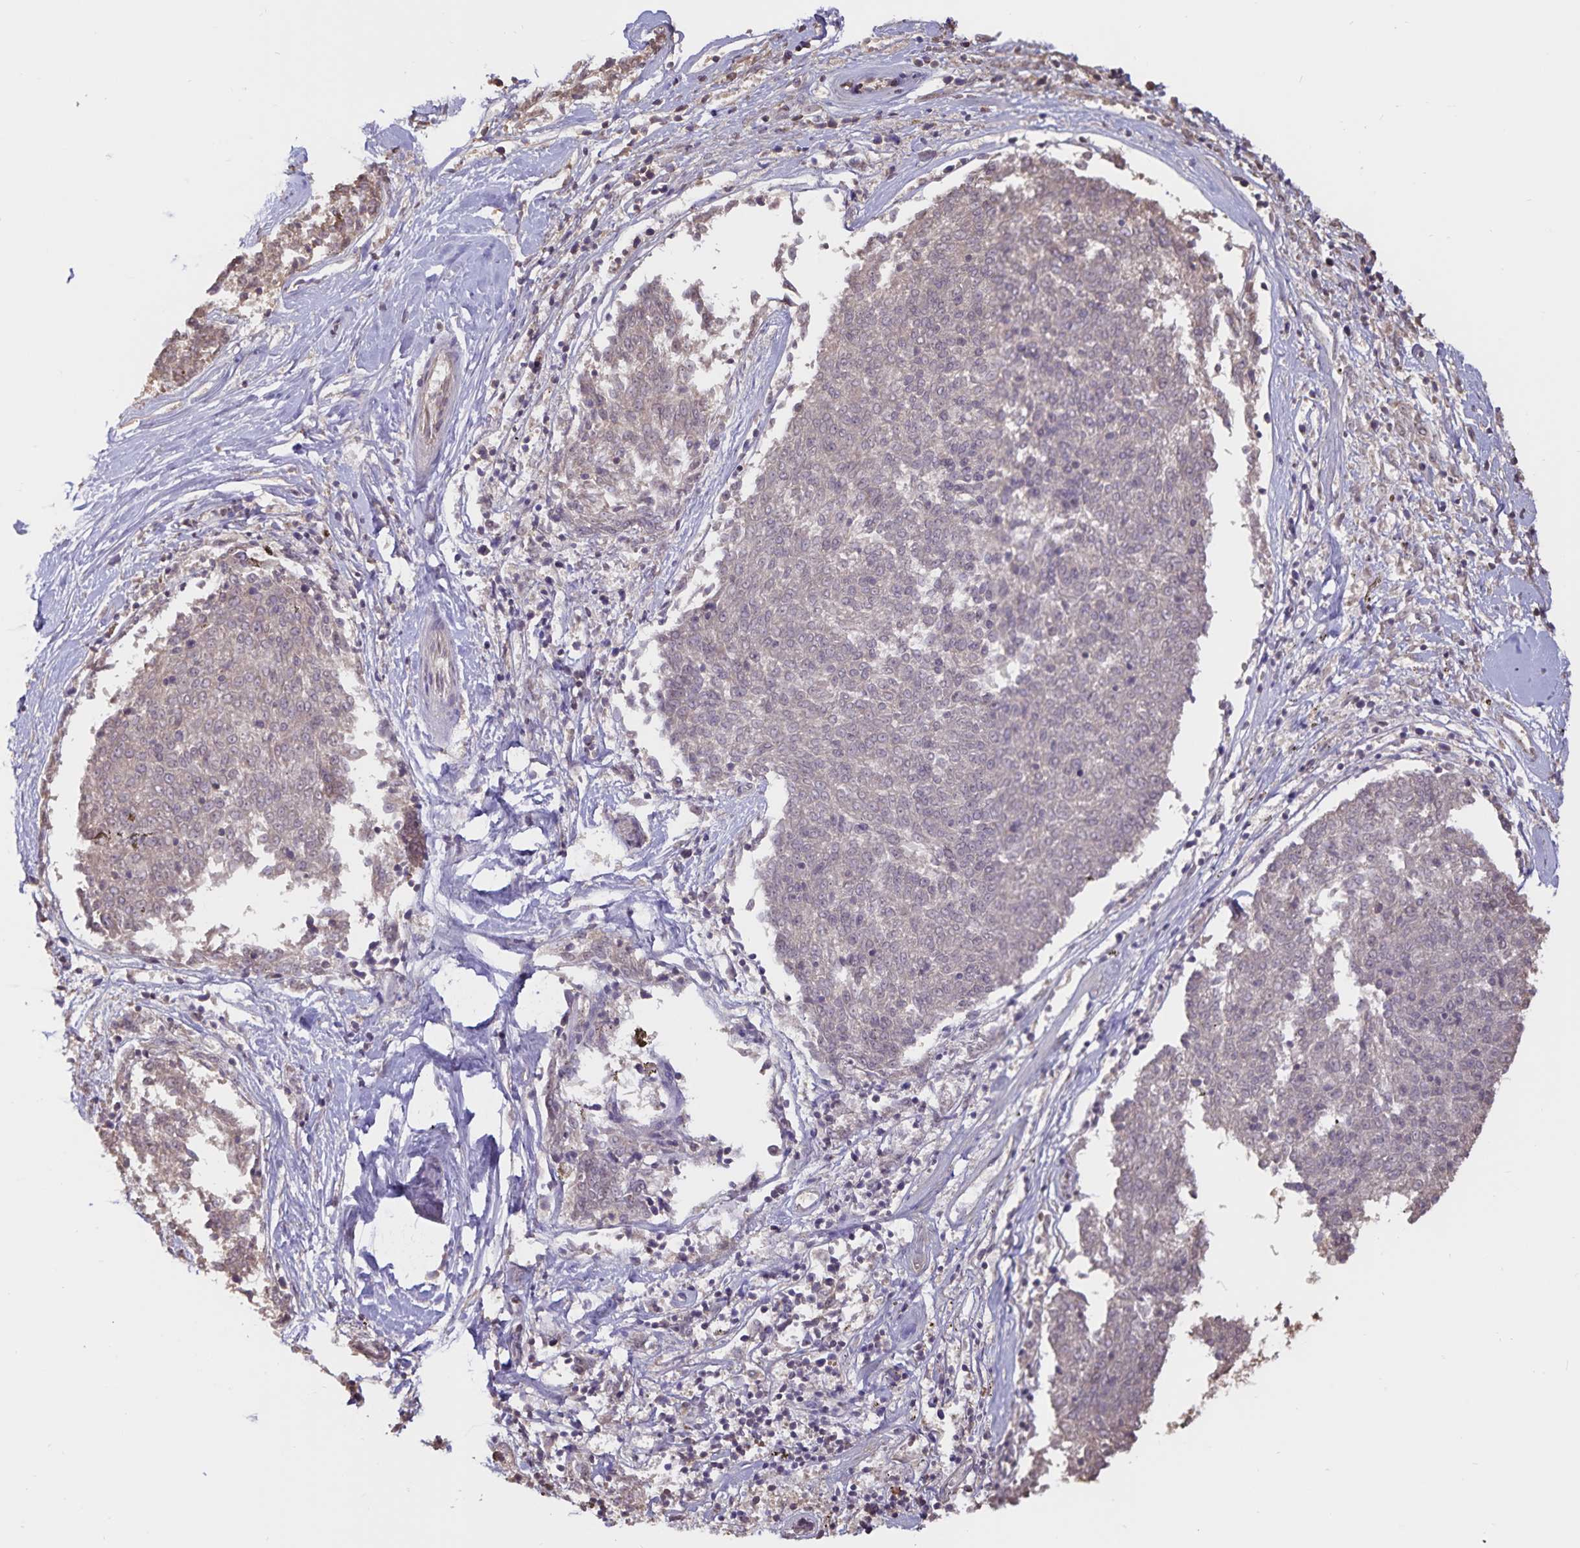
{"staining": {"intensity": "negative", "quantity": "none", "location": "none"}, "tissue": "melanoma", "cell_type": "Tumor cells", "image_type": "cancer", "snomed": [{"axis": "morphology", "description": "Malignant melanoma, NOS"}, {"axis": "topography", "description": "Skin"}], "caption": "An immunohistochemistry (IHC) micrograph of malignant melanoma is shown. There is no staining in tumor cells of malignant melanoma.", "gene": "FGG", "patient": {"sex": "female", "age": 72}}